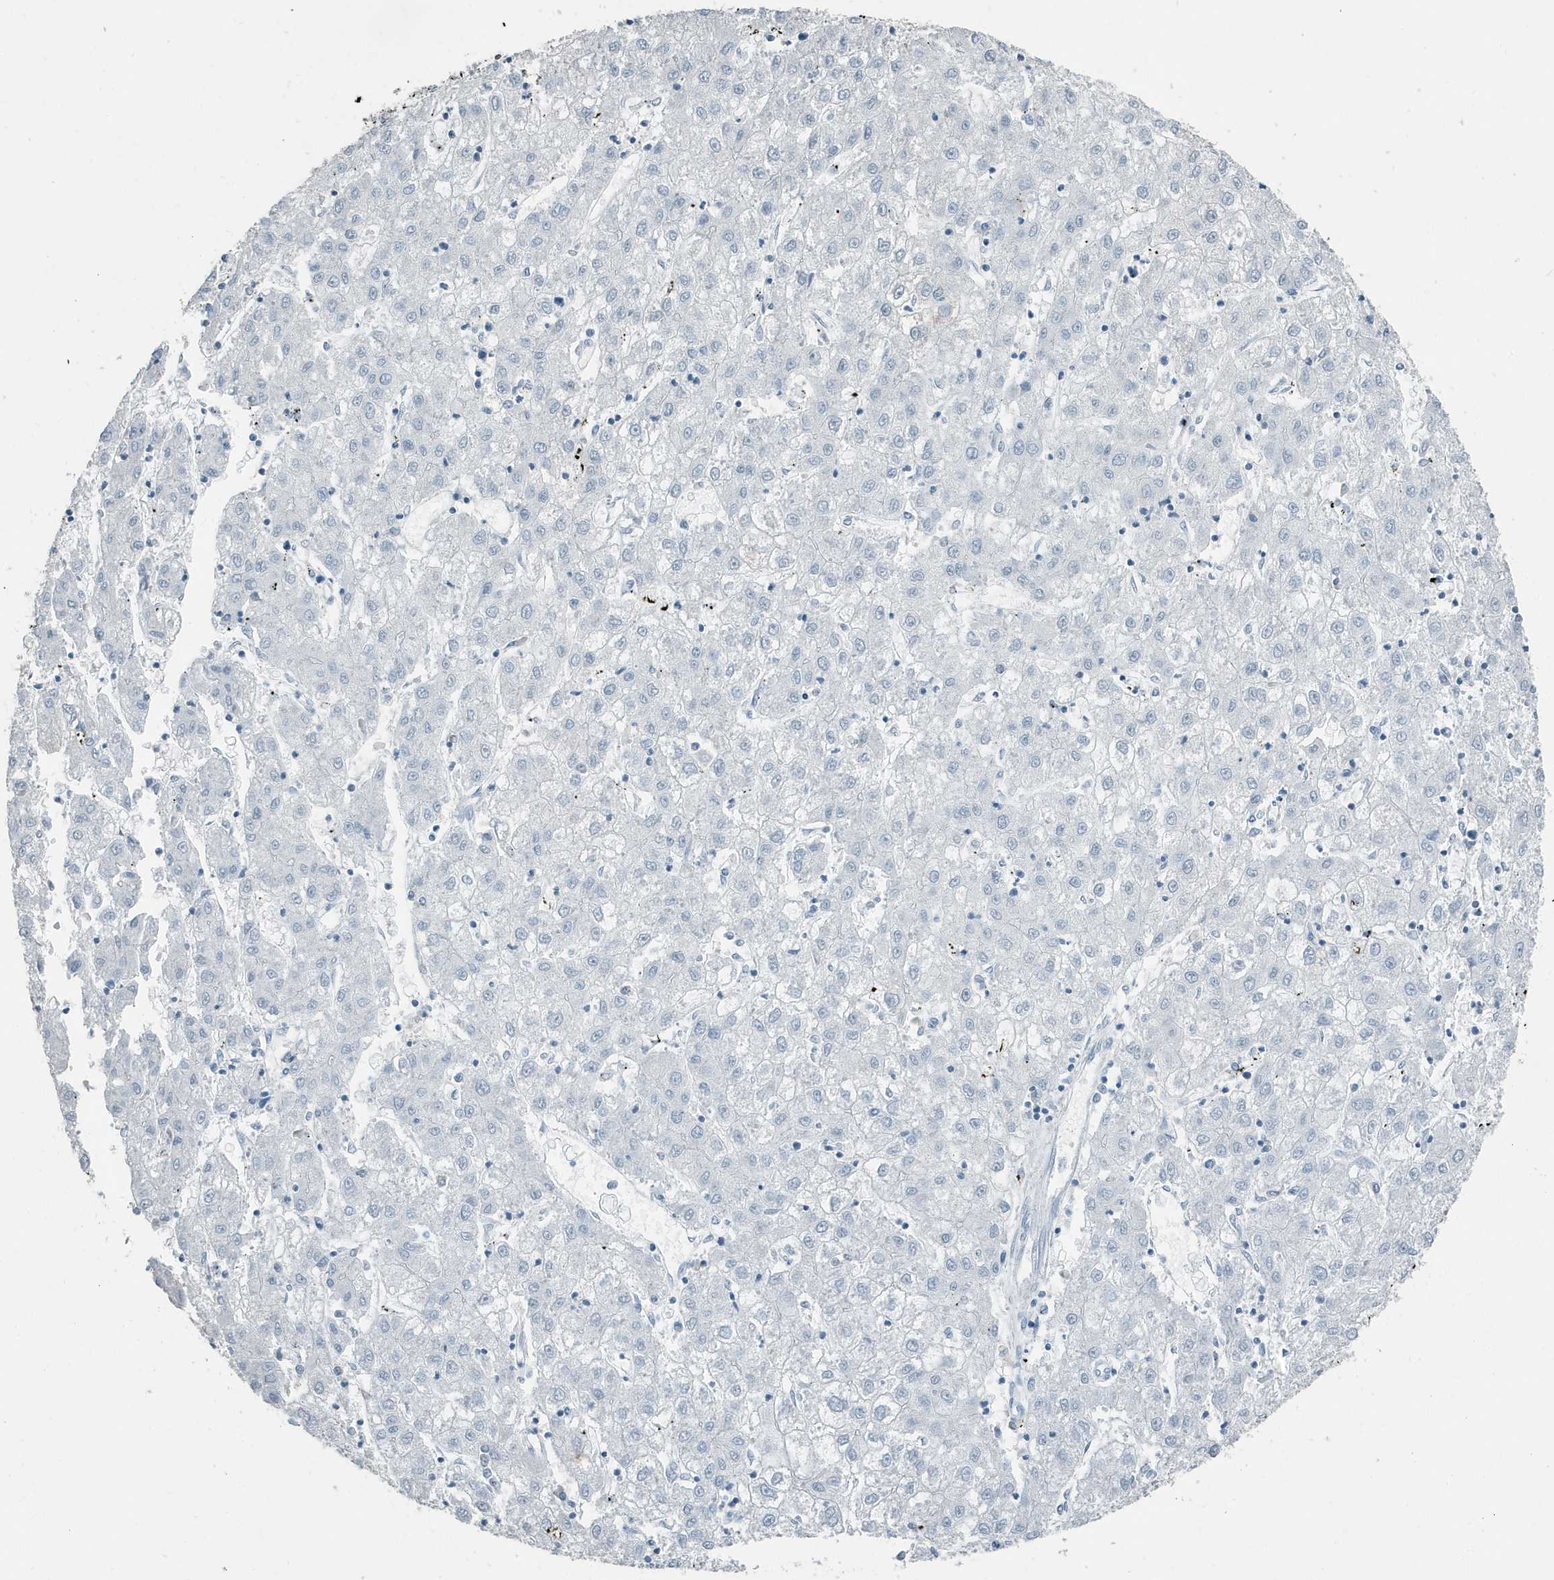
{"staining": {"intensity": "negative", "quantity": "none", "location": "none"}, "tissue": "liver cancer", "cell_type": "Tumor cells", "image_type": "cancer", "snomed": [{"axis": "morphology", "description": "Carcinoma, Hepatocellular, NOS"}, {"axis": "topography", "description": "Liver"}], "caption": "An immunohistochemistry (IHC) photomicrograph of liver cancer is shown. There is no staining in tumor cells of liver cancer. (Stains: DAB IHC with hematoxylin counter stain, Microscopy: brightfield microscopy at high magnification).", "gene": "FAM162A", "patient": {"sex": "male", "age": 72}}